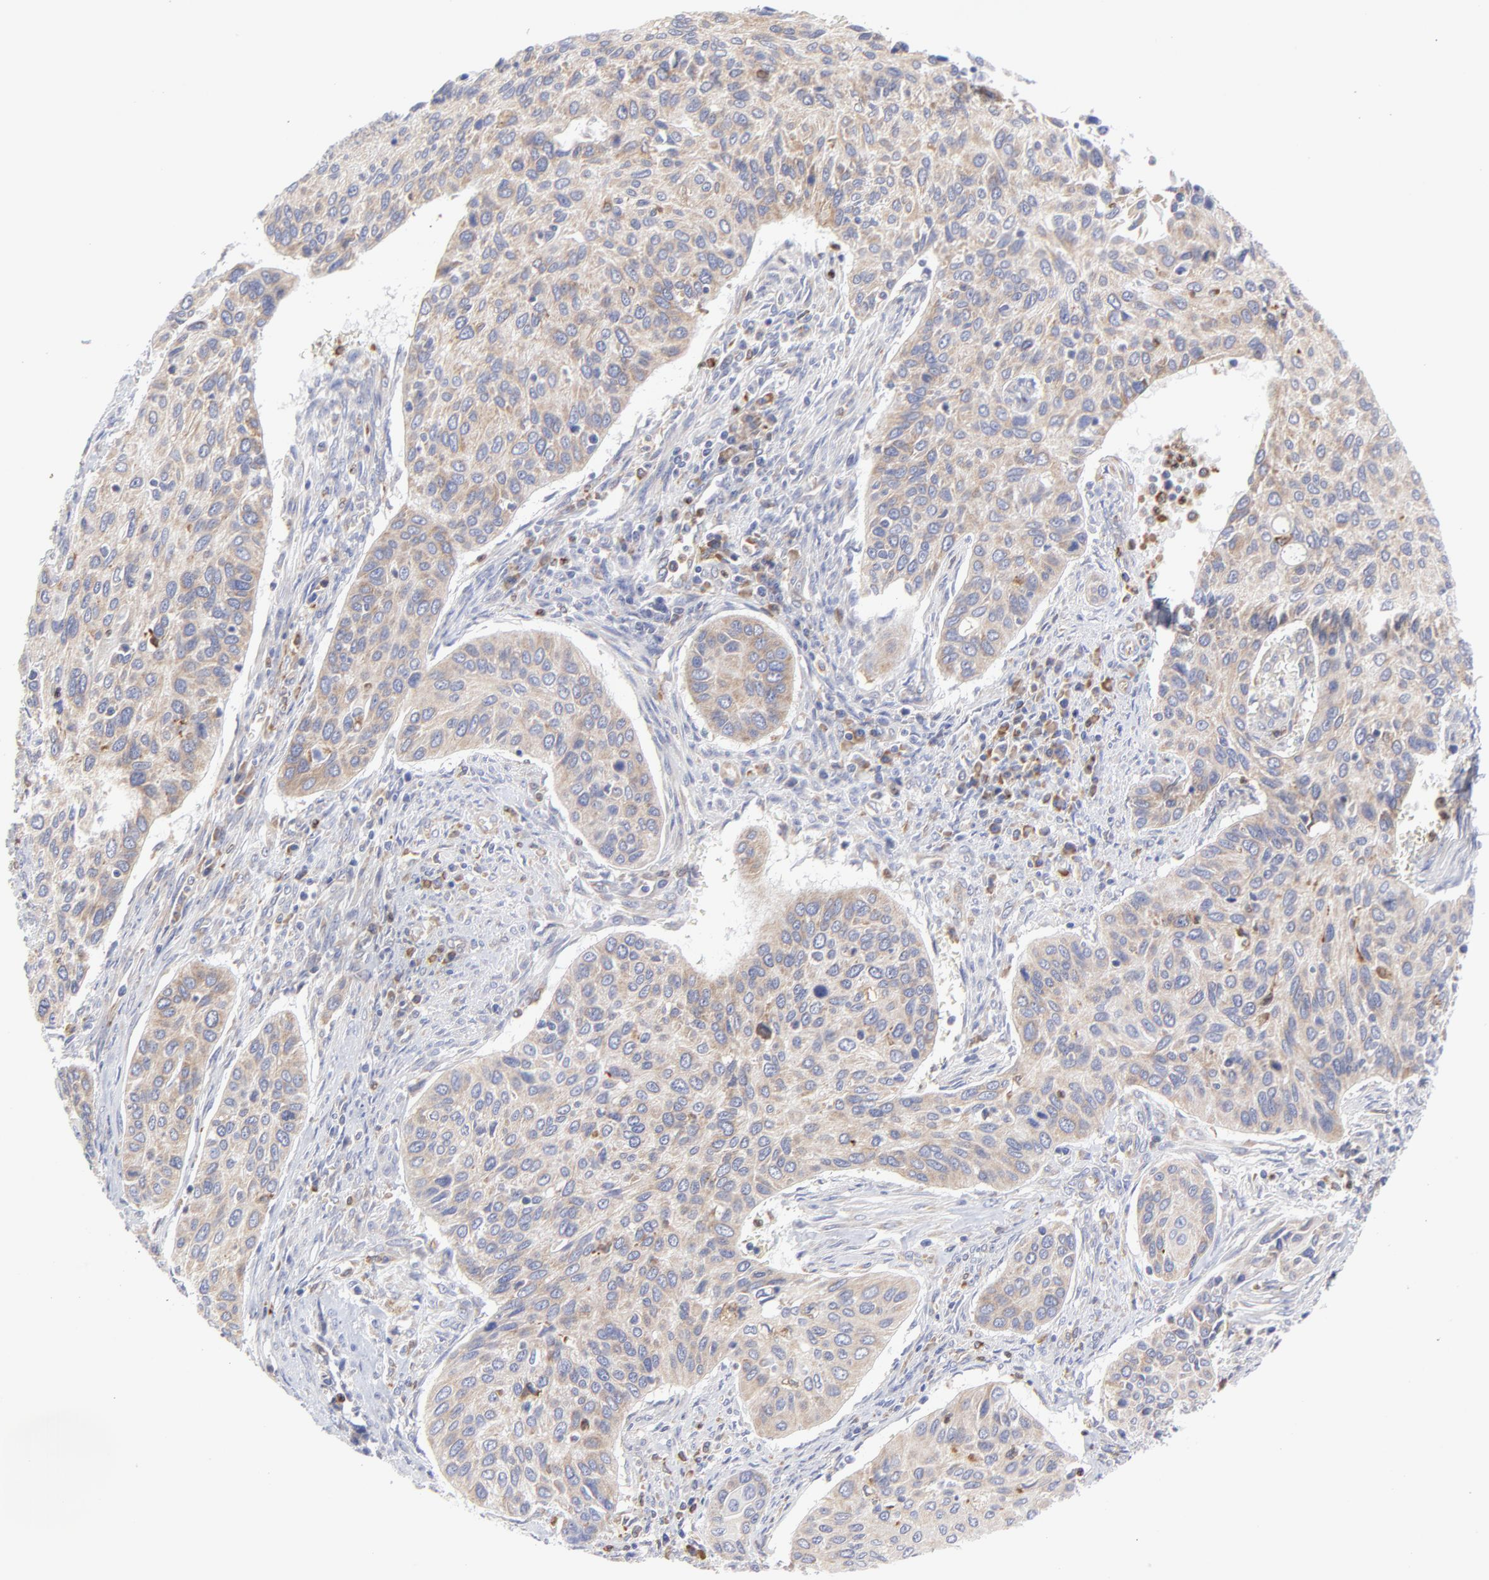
{"staining": {"intensity": "weak", "quantity": "25%-75%", "location": "cytoplasmic/membranous"}, "tissue": "cervical cancer", "cell_type": "Tumor cells", "image_type": "cancer", "snomed": [{"axis": "morphology", "description": "Squamous cell carcinoma, NOS"}, {"axis": "topography", "description": "Cervix"}], "caption": "Tumor cells show low levels of weak cytoplasmic/membranous expression in approximately 25%-75% of cells in cervical cancer.", "gene": "MOSPD2", "patient": {"sex": "female", "age": 57}}